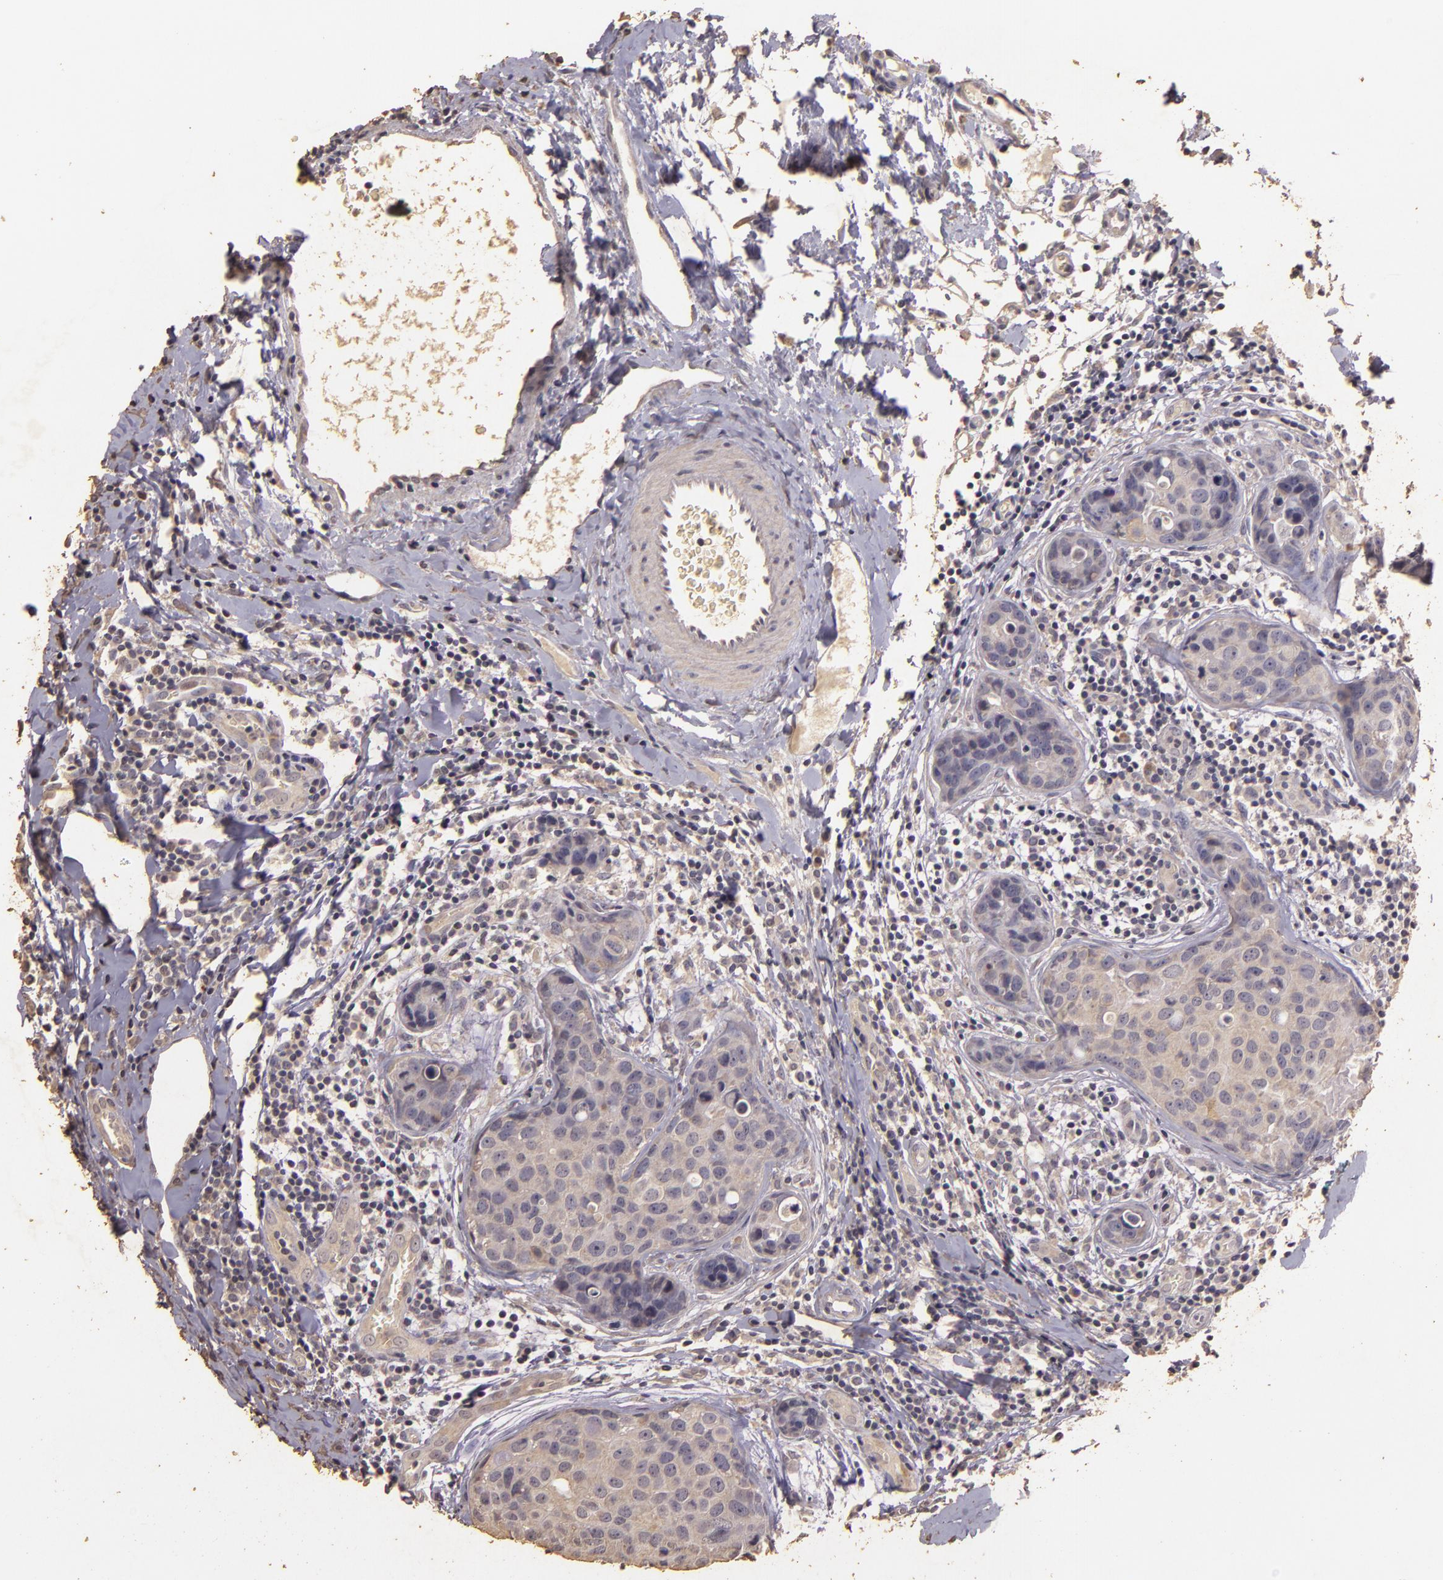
{"staining": {"intensity": "weak", "quantity": ">75%", "location": "cytoplasmic/membranous"}, "tissue": "breast cancer", "cell_type": "Tumor cells", "image_type": "cancer", "snomed": [{"axis": "morphology", "description": "Duct carcinoma"}, {"axis": "topography", "description": "Breast"}], "caption": "Breast cancer was stained to show a protein in brown. There is low levels of weak cytoplasmic/membranous expression in approximately >75% of tumor cells.", "gene": "BCL2L13", "patient": {"sex": "female", "age": 24}}